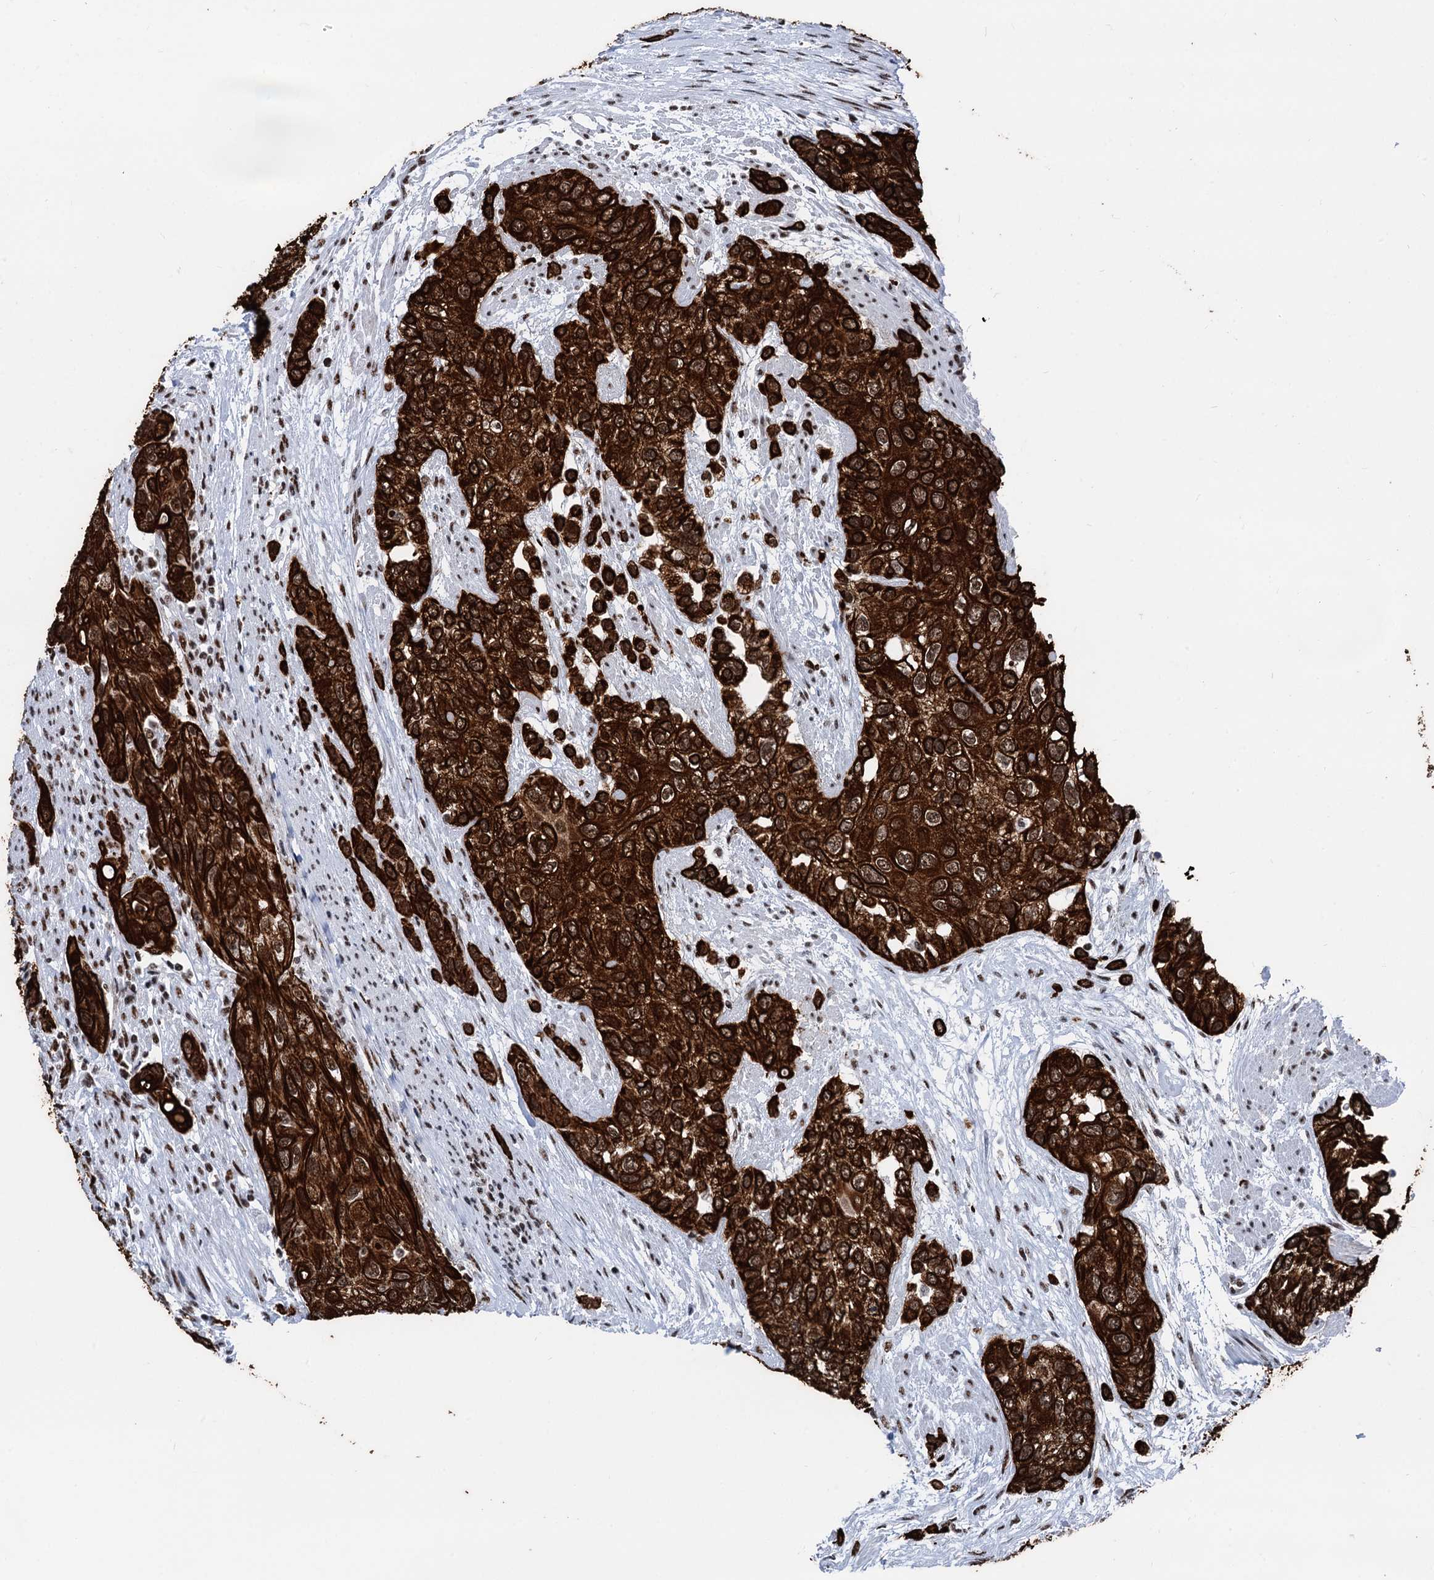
{"staining": {"intensity": "strong", "quantity": ">75%", "location": "cytoplasmic/membranous,nuclear"}, "tissue": "urothelial cancer", "cell_type": "Tumor cells", "image_type": "cancer", "snomed": [{"axis": "morphology", "description": "Normal tissue, NOS"}, {"axis": "morphology", "description": "Urothelial carcinoma, High grade"}, {"axis": "topography", "description": "Vascular tissue"}, {"axis": "topography", "description": "Urinary bladder"}], "caption": "Human urothelial carcinoma (high-grade) stained for a protein (brown) reveals strong cytoplasmic/membranous and nuclear positive staining in about >75% of tumor cells.", "gene": "DDX23", "patient": {"sex": "female", "age": 56}}